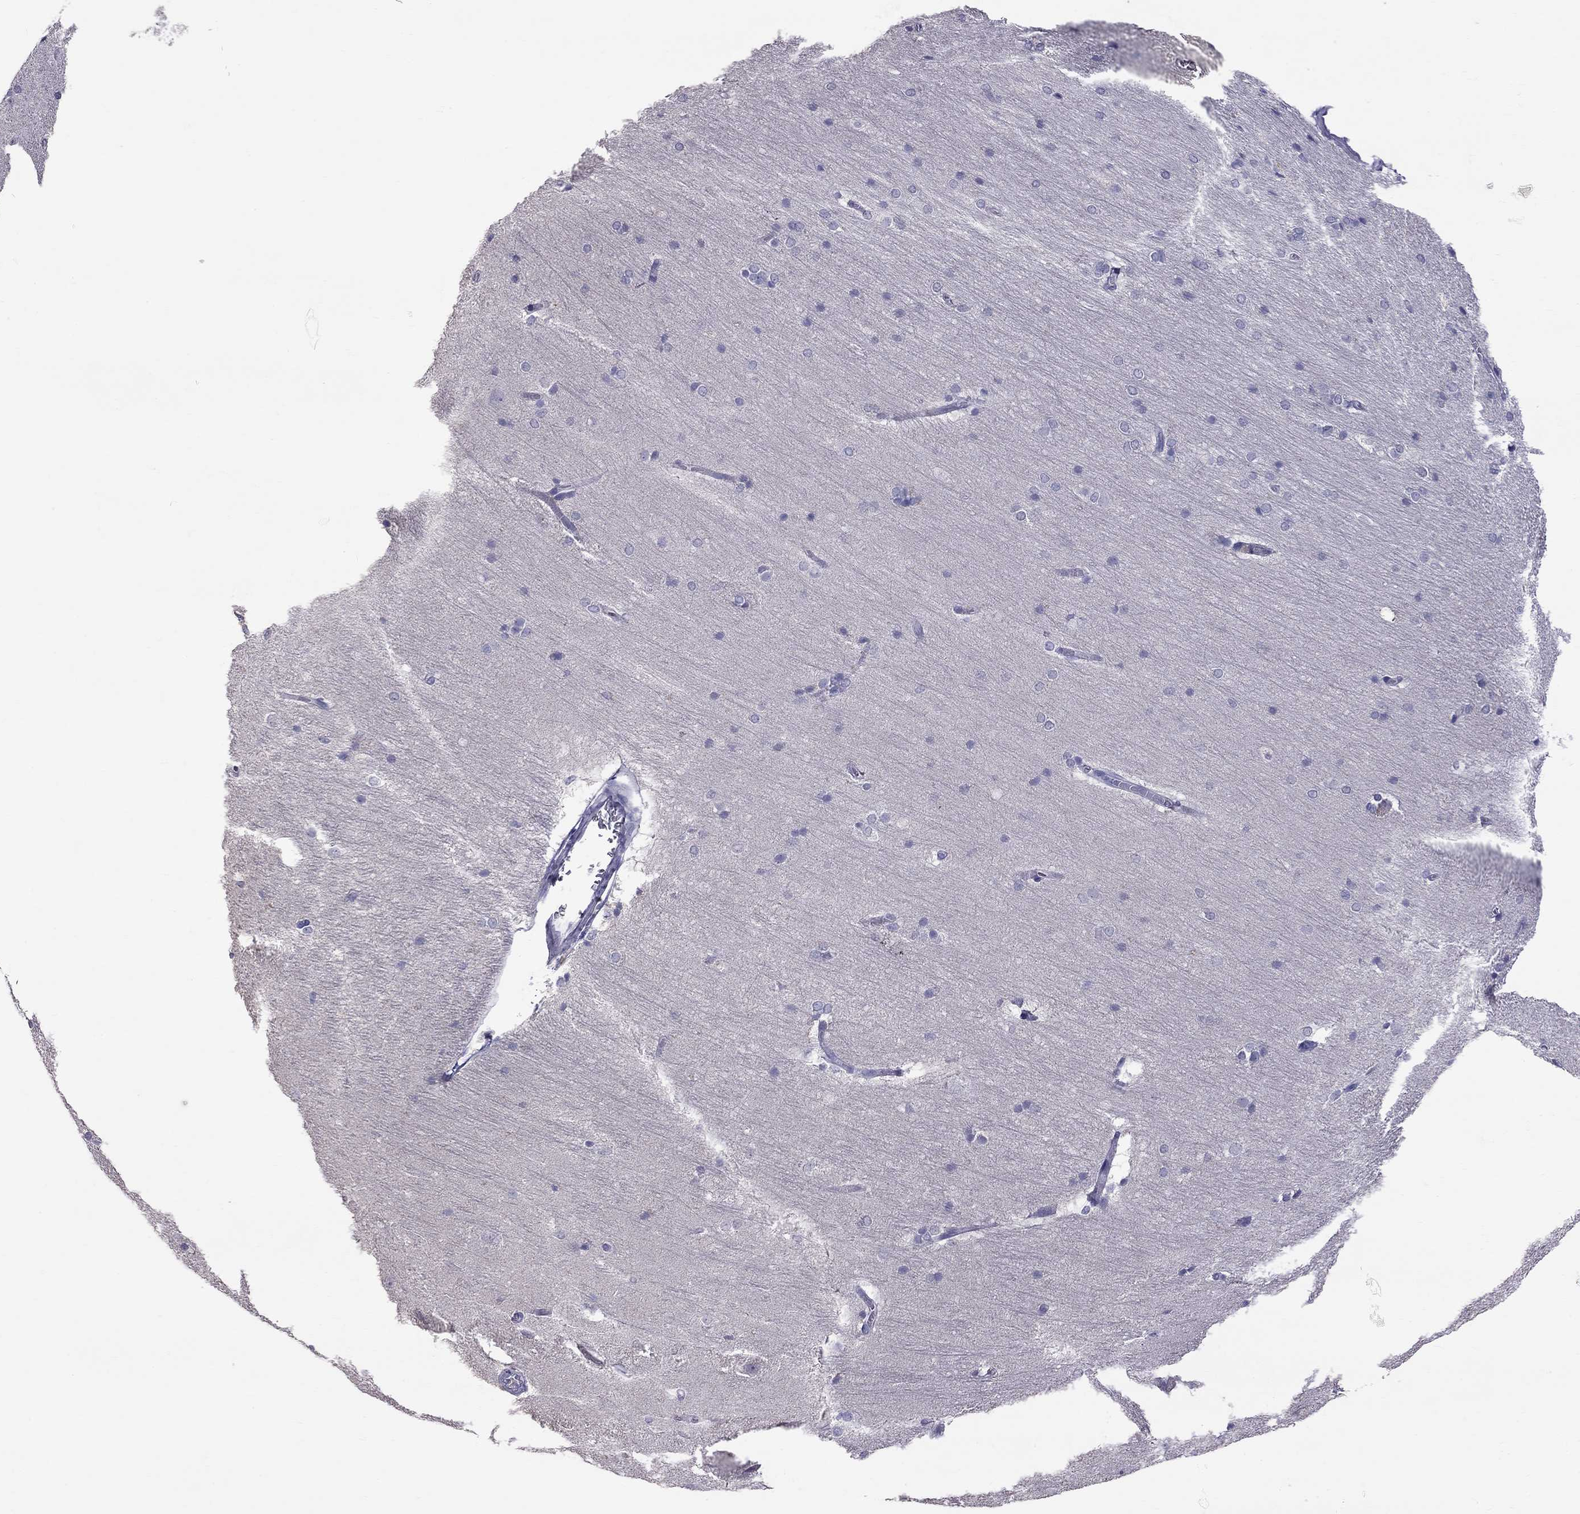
{"staining": {"intensity": "negative", "quantity": "none", "location": "none"}, "tissue": "hippocampus", "cell_type": "Glial cells", "image_type": "normal", "snomed": [{"axis": "morphology", "description": "Normal tissue, NOS"}, {"axis": "topography", "description": "Cerebral cortex"}, {"axis": "topography", "description": "Hippocampus"}], "caption": "Immunohistochemistry photomicrograph of unremarkable hippocampus: hippocampus stained with DAB reveals no significant protein expression in glial cells.", "gene": "CFAP91", "patient": {"sex": "female", "age": 19}}